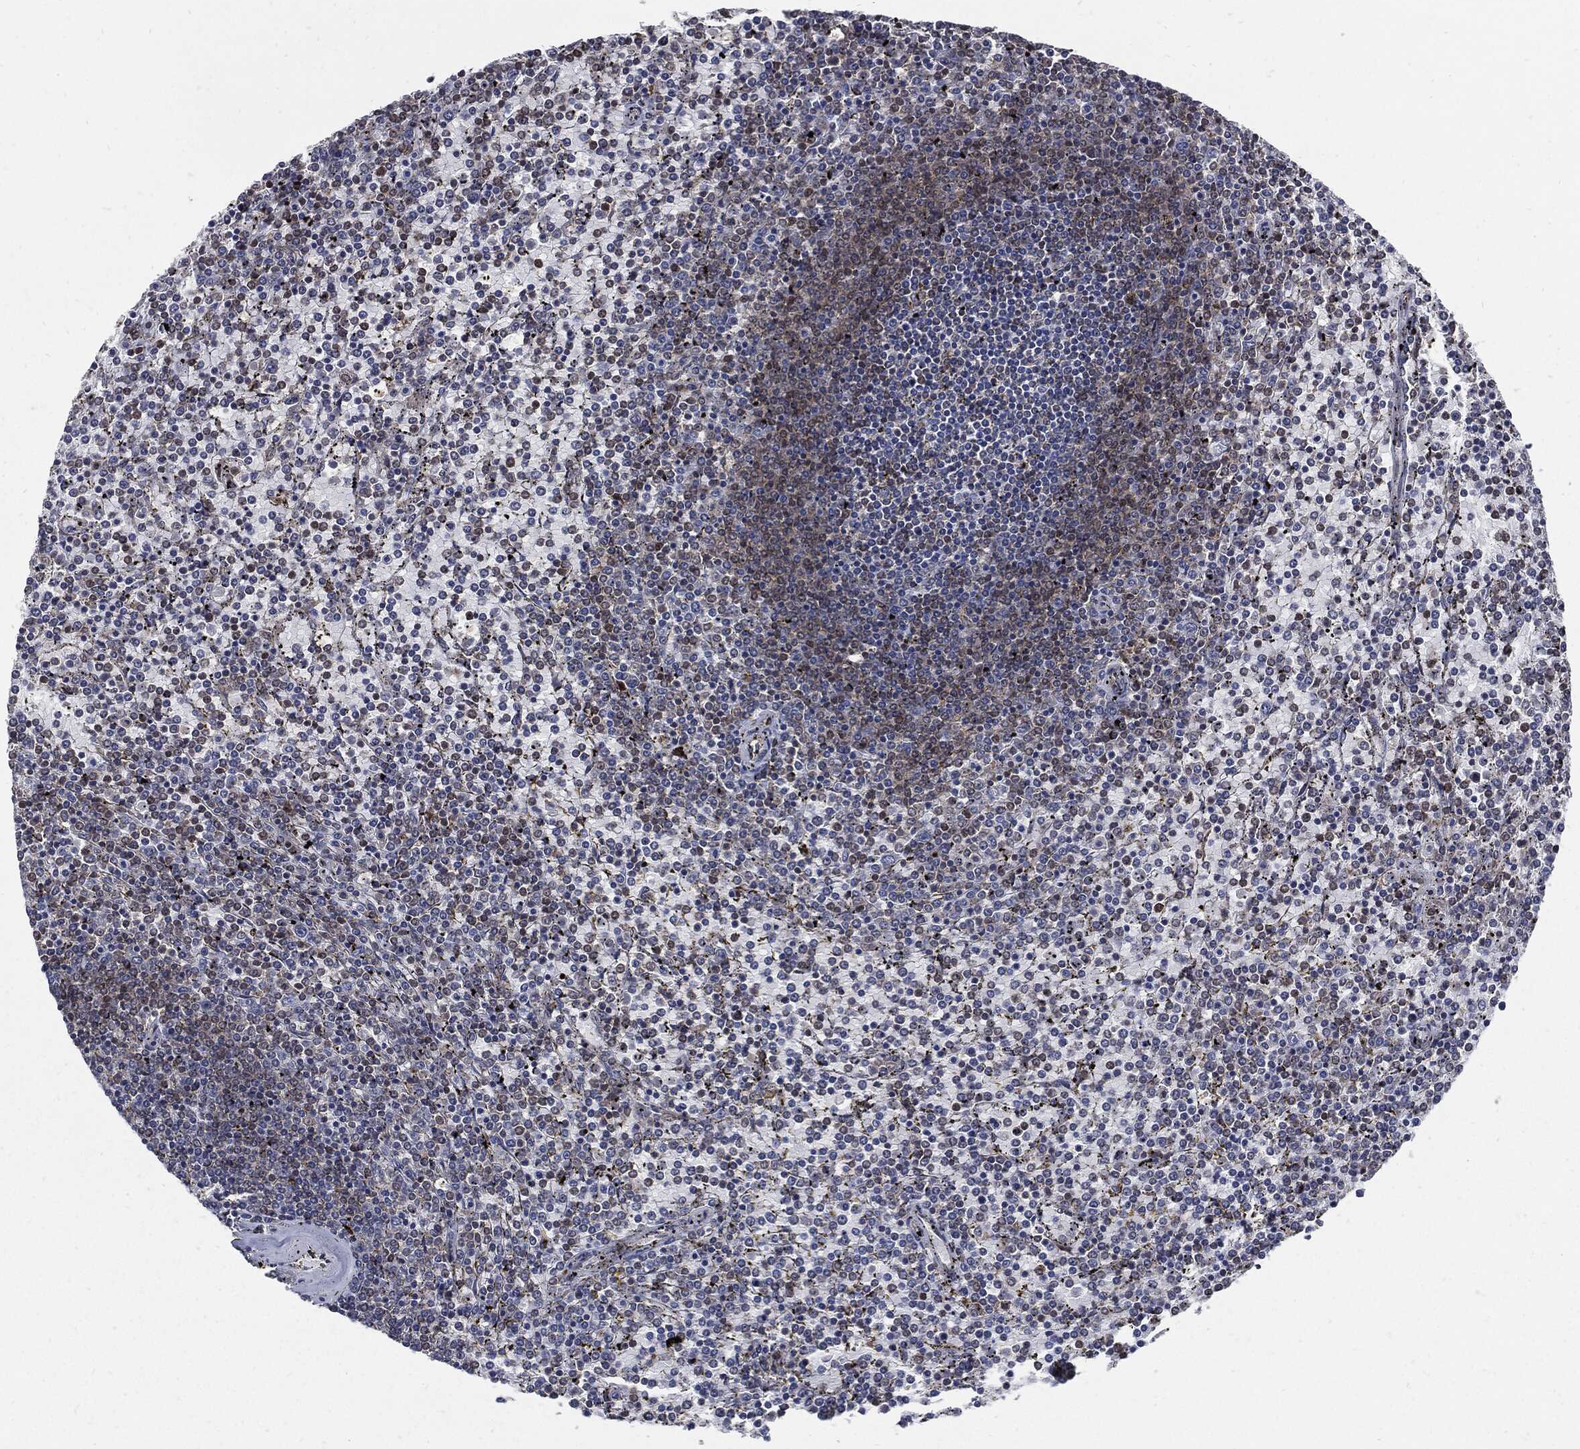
{"staining": {"intensity": "negative", "quantity": "none", "location": "none"}, "tissue": "lymphoma", "cell_type": "Tumor cells", "image_type": "cancer", "snomed": [{"axis": "morphology", "description": "Malignant lymphoma, non-Hodgkin's type, Low grade"}, {"axis": "topography", "description": "Spleen"}], "caption": "A high-resolution image shows immunohistochemistry staining of lymphoma, which demonstrates no significant expression in tumor cells.", "gene": "SLC31A2", "patient": {"sex": "female", "age": 77}}